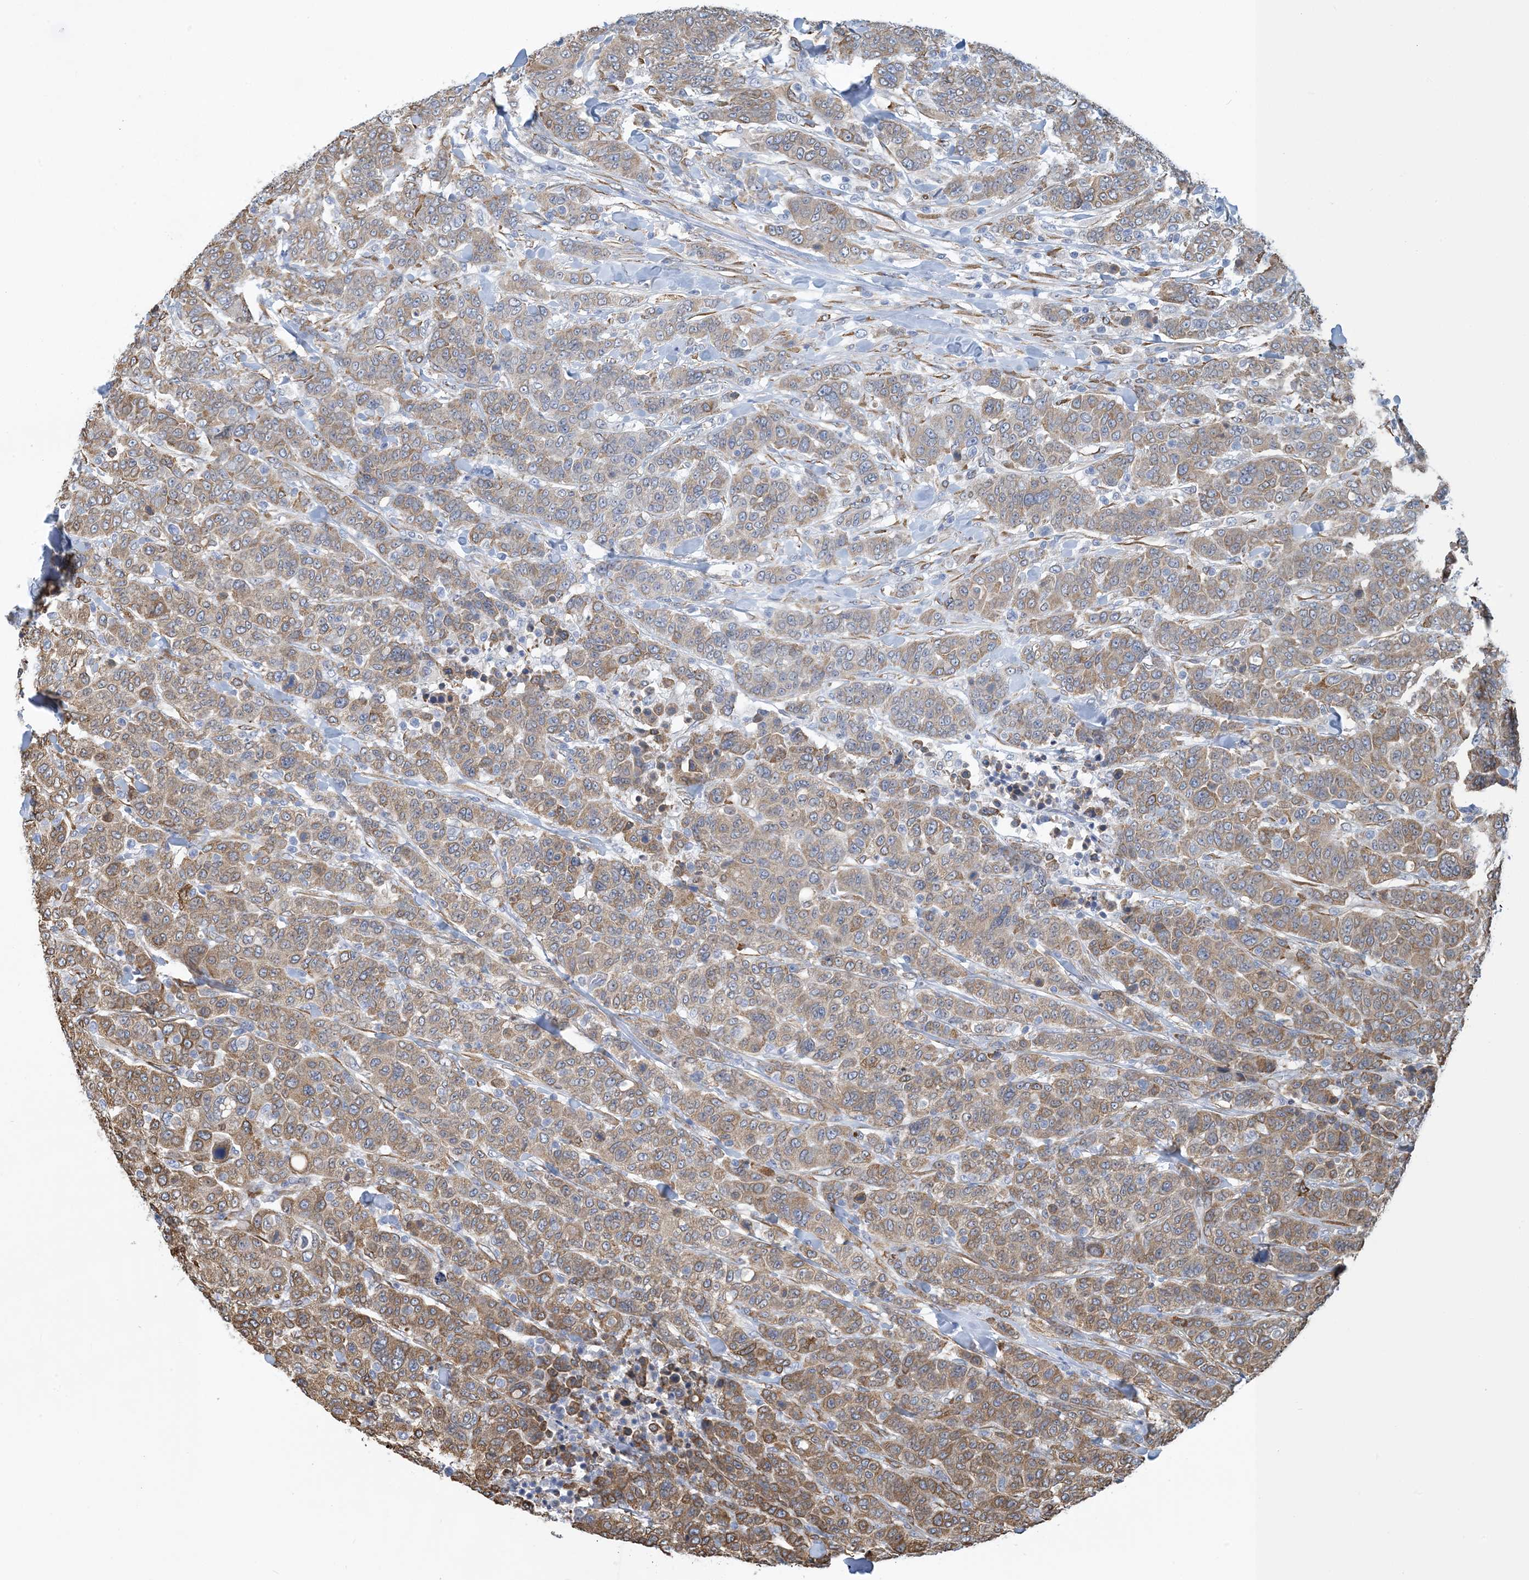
{"staining": {"intensity": "moderate", "quantity": "25%-75%", "location": "cytoplasmic/membranous"}, "tissue": "breast cancer", "cell_type": "Tumor cells", "image_type": "cancer", "snomed": [{"axis": "morphology", "description": "Duct carcinoma"}, {"axis": "topography", "description": "Breast"}], "caption": "Immunohistochemistry micrograph of neoplastic tissue: human intraductal carcinoma (breast) stained using immunohistochemistry (IHC) shows medium levels of moderate protein expression localized specifically in the cytoplasmic/membranous of tumor cells, appearing as a cytoplasmic/membranous brown color.", "gene": "CCDC14", "patient": {"sex": "female", "age": 37}}